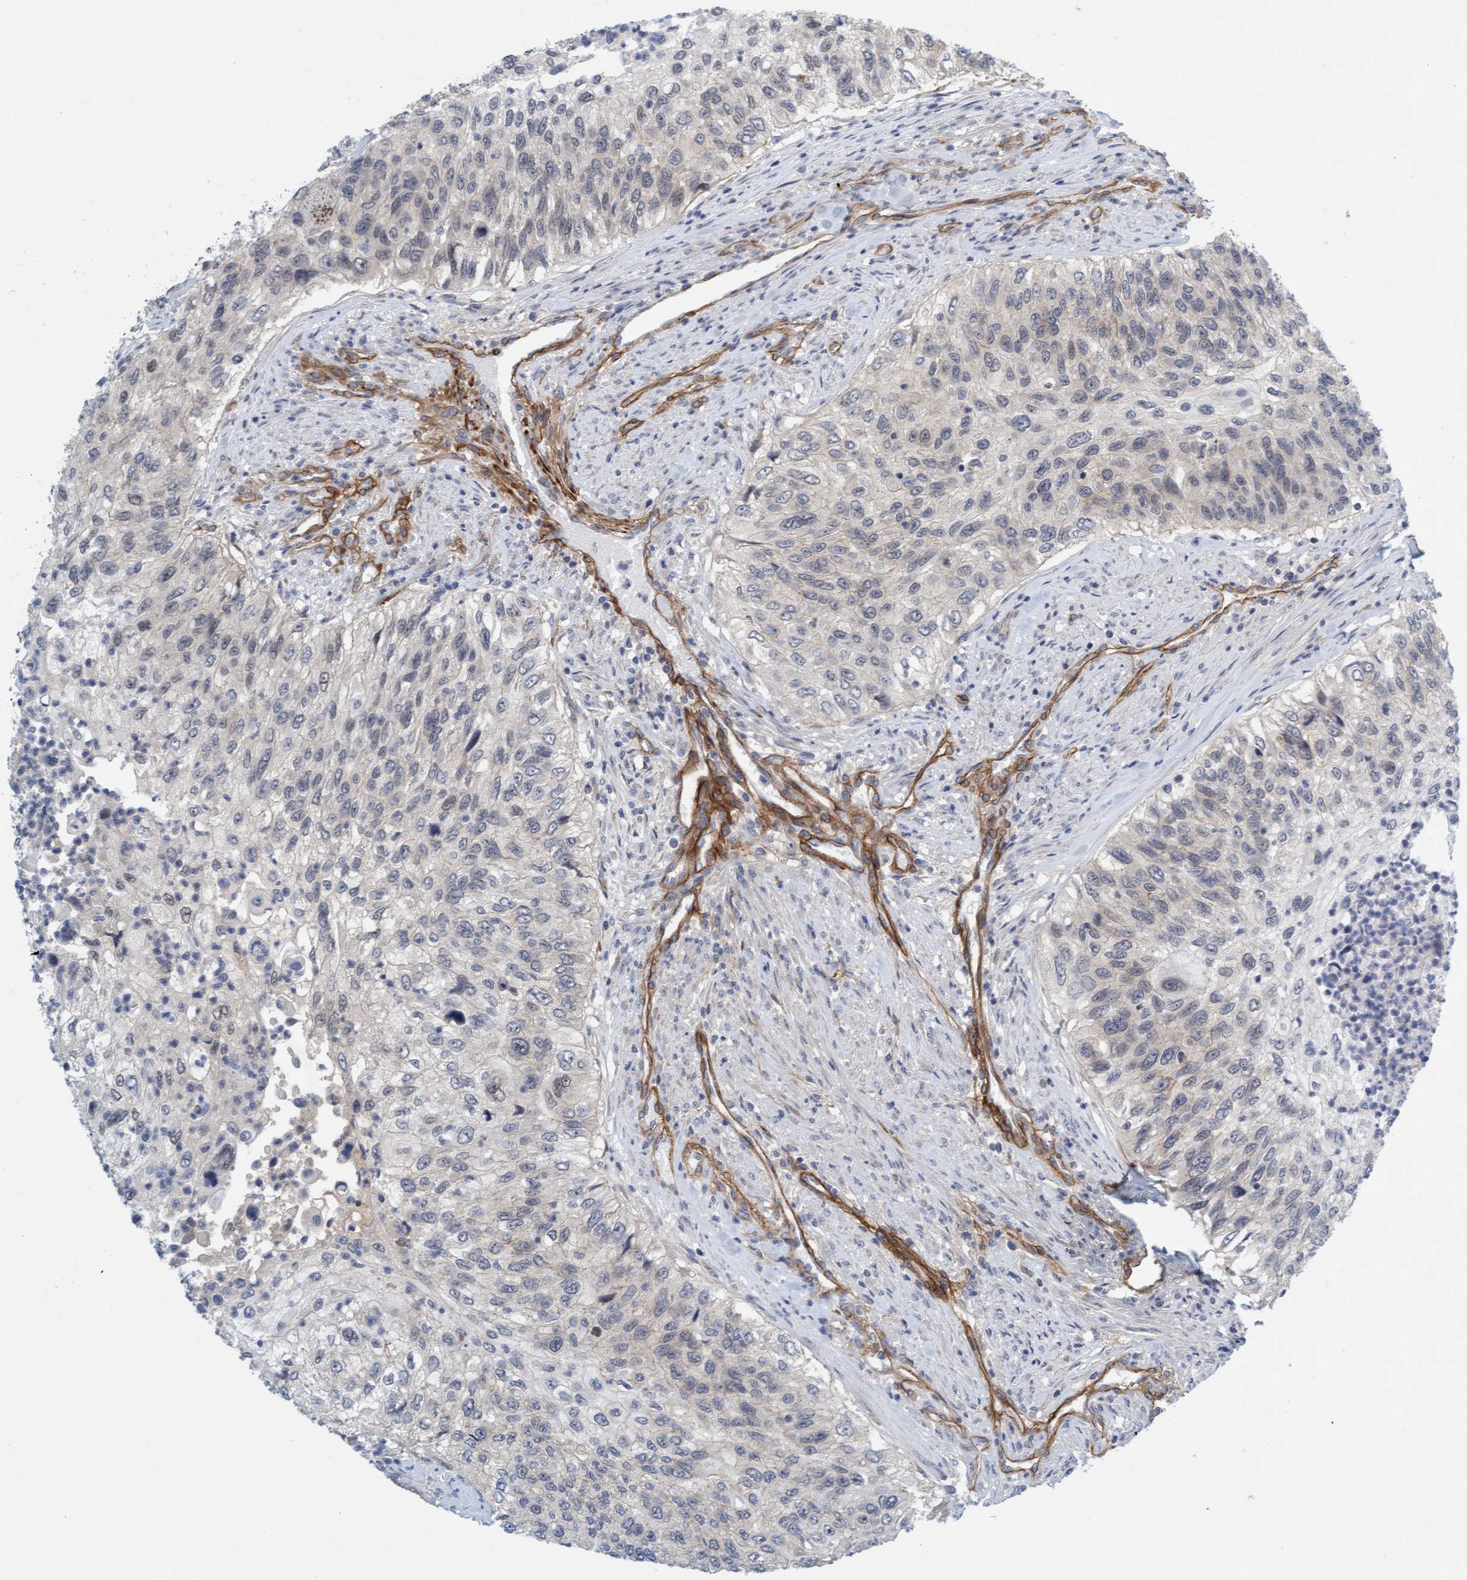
{"staining": {"intensity": "negative", "quantity": "none", "location": "none"}, "tissue": "urothelial cancer", "cell_type": "Tumor cells", "image_type": "cancer", "snomed": [{"axis": "morphology", "description": "Urothelial carcinoma, High grade"}, {"axis": "topography", "description": "Urinary bladder"}], "caption": "High power microscopy image of an immunohistochemistry micrograph of urothelial cancer, revealing no significant positivity in tumor cells.", "gene": "TSTD2", "patient": {"sex": "female", "age": 60}}